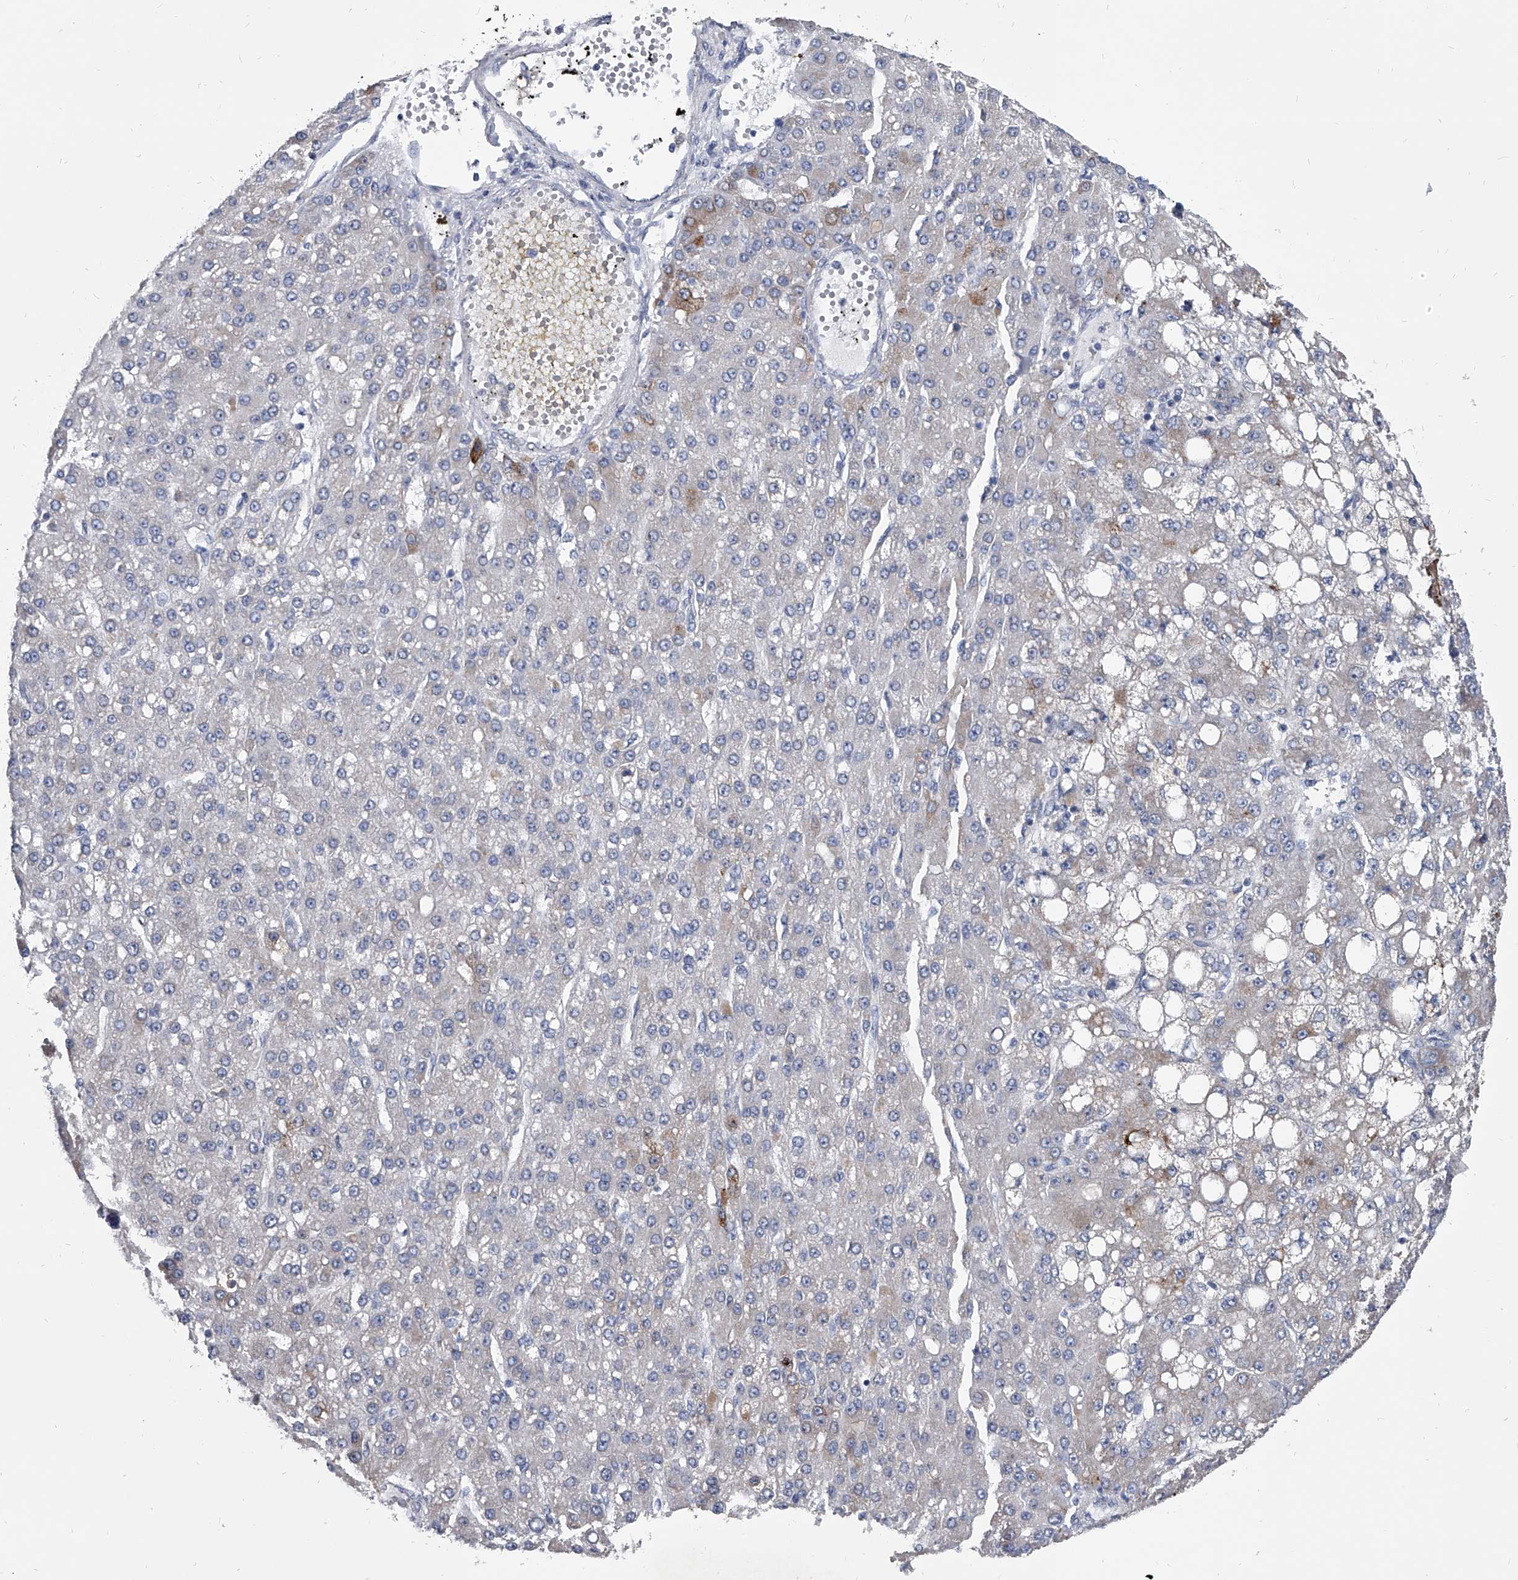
{"staining": {"intensity": "negative", "quantity": "none", "location": "none"}, "tissue": "liver cancer", "cell_type": "Tumor cells", "image_type": "cancer", "snomed": [{"axis": "morphology", "description": "Carcinoma, Hepatocellular, NOS"}, {"axis": "topography", "description": "Liver"}], "caption": "This is a histopathology image of immunohistochemistry (IHC) staining of hepatocellular carcinoma (liver), which shows no staining in tumor cells.", "gene": "SPP1", "patient": {"sex": "male", "age": 67}}